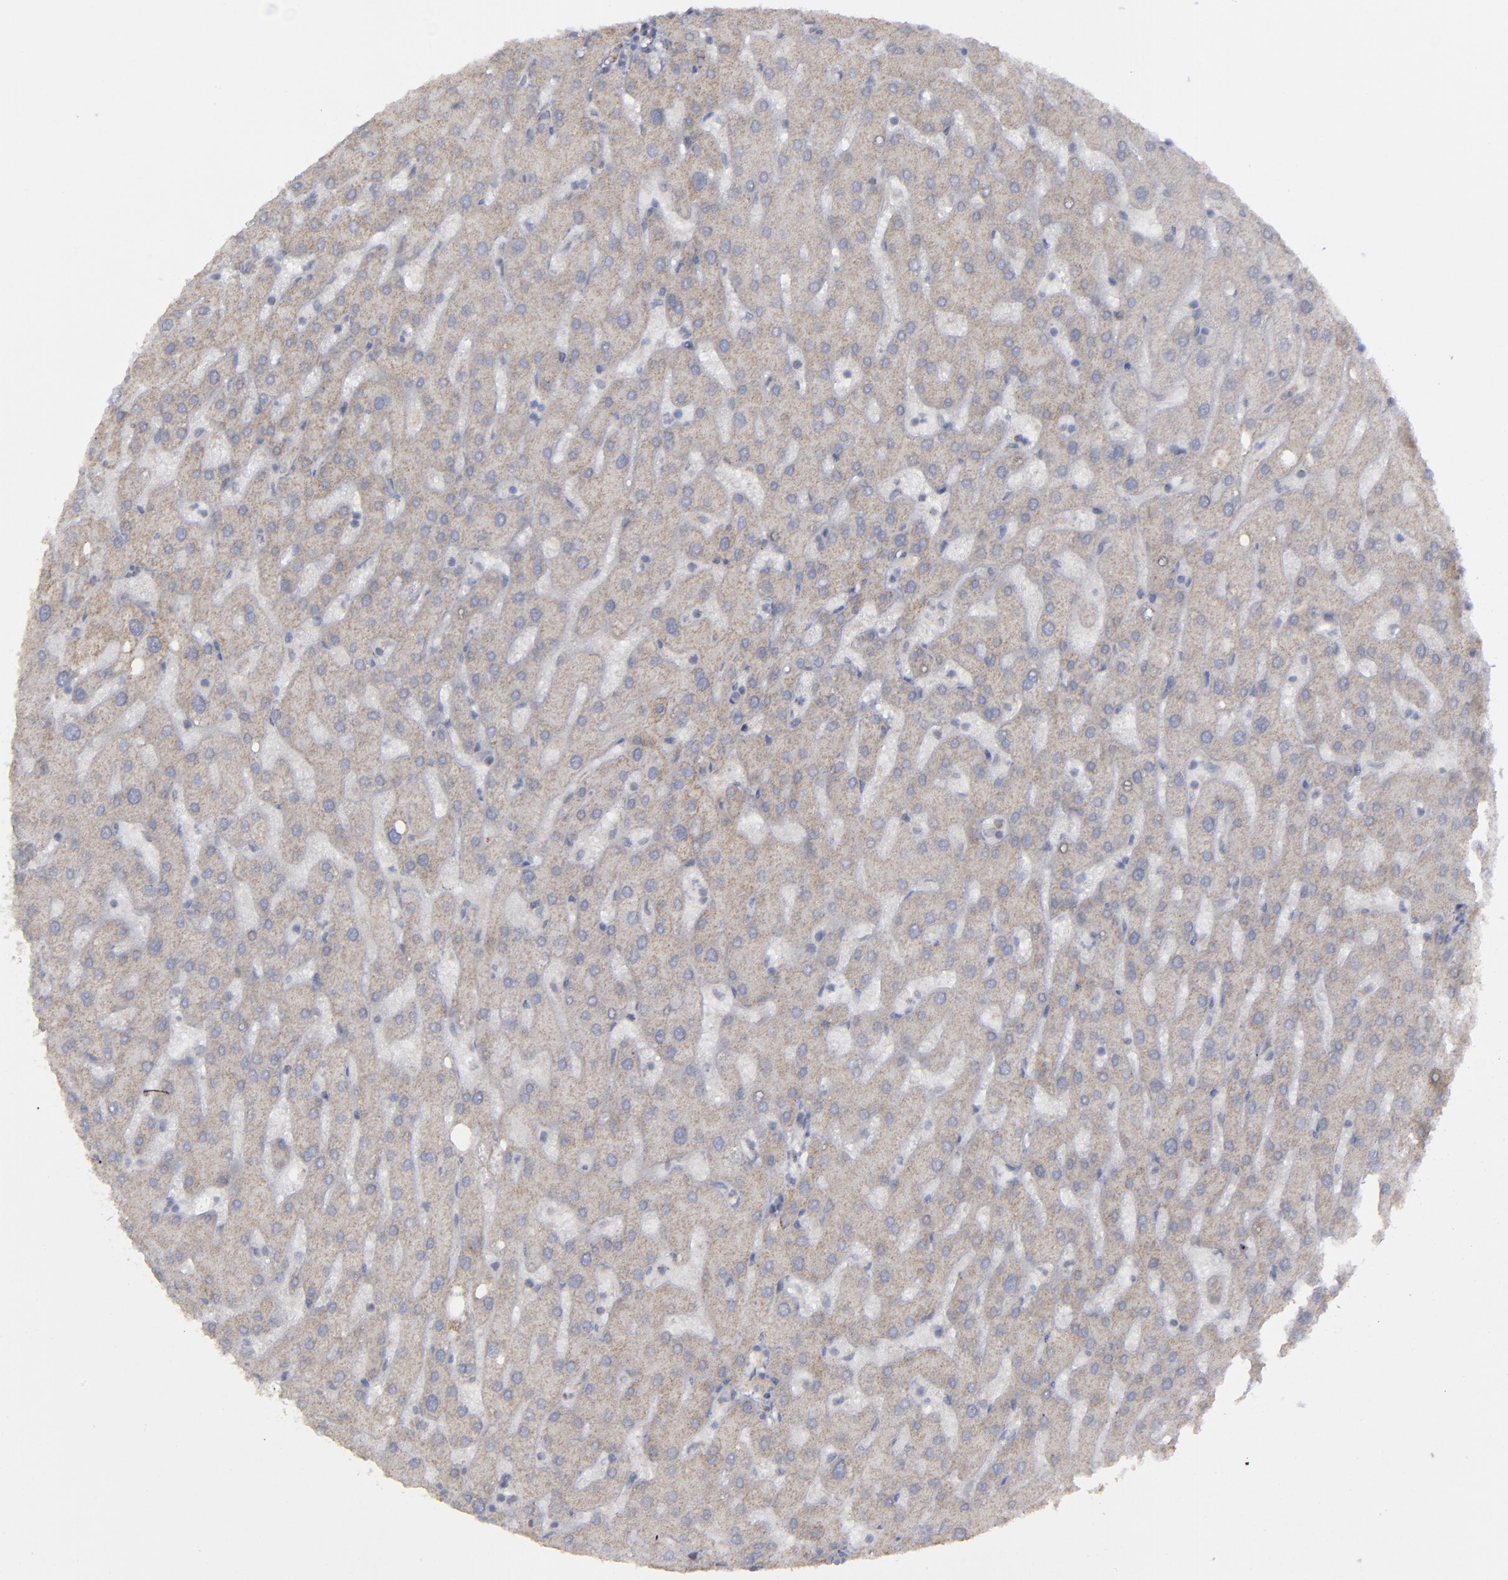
{"staining": {"intensity": "weak", "quantity": "25%-75%", "location": "cytoplasmic/membranous"}, "tissue": "liver", "cell_type": "Cholangiocytes", "image_type": "normal", "snomed": [{"axis": "morphology", "description": "Normal tissue, NOS"}, {"axis": "topography", "description": "Liver"}], "caption": "Immunohistochemical staining of benign human liver displays weak cytoplasmic/membranous protein positivity in about 25%-75% of cholangiocytes.", "gene": "MYOM2", "patient": {"sex": "male", "age": 67}}